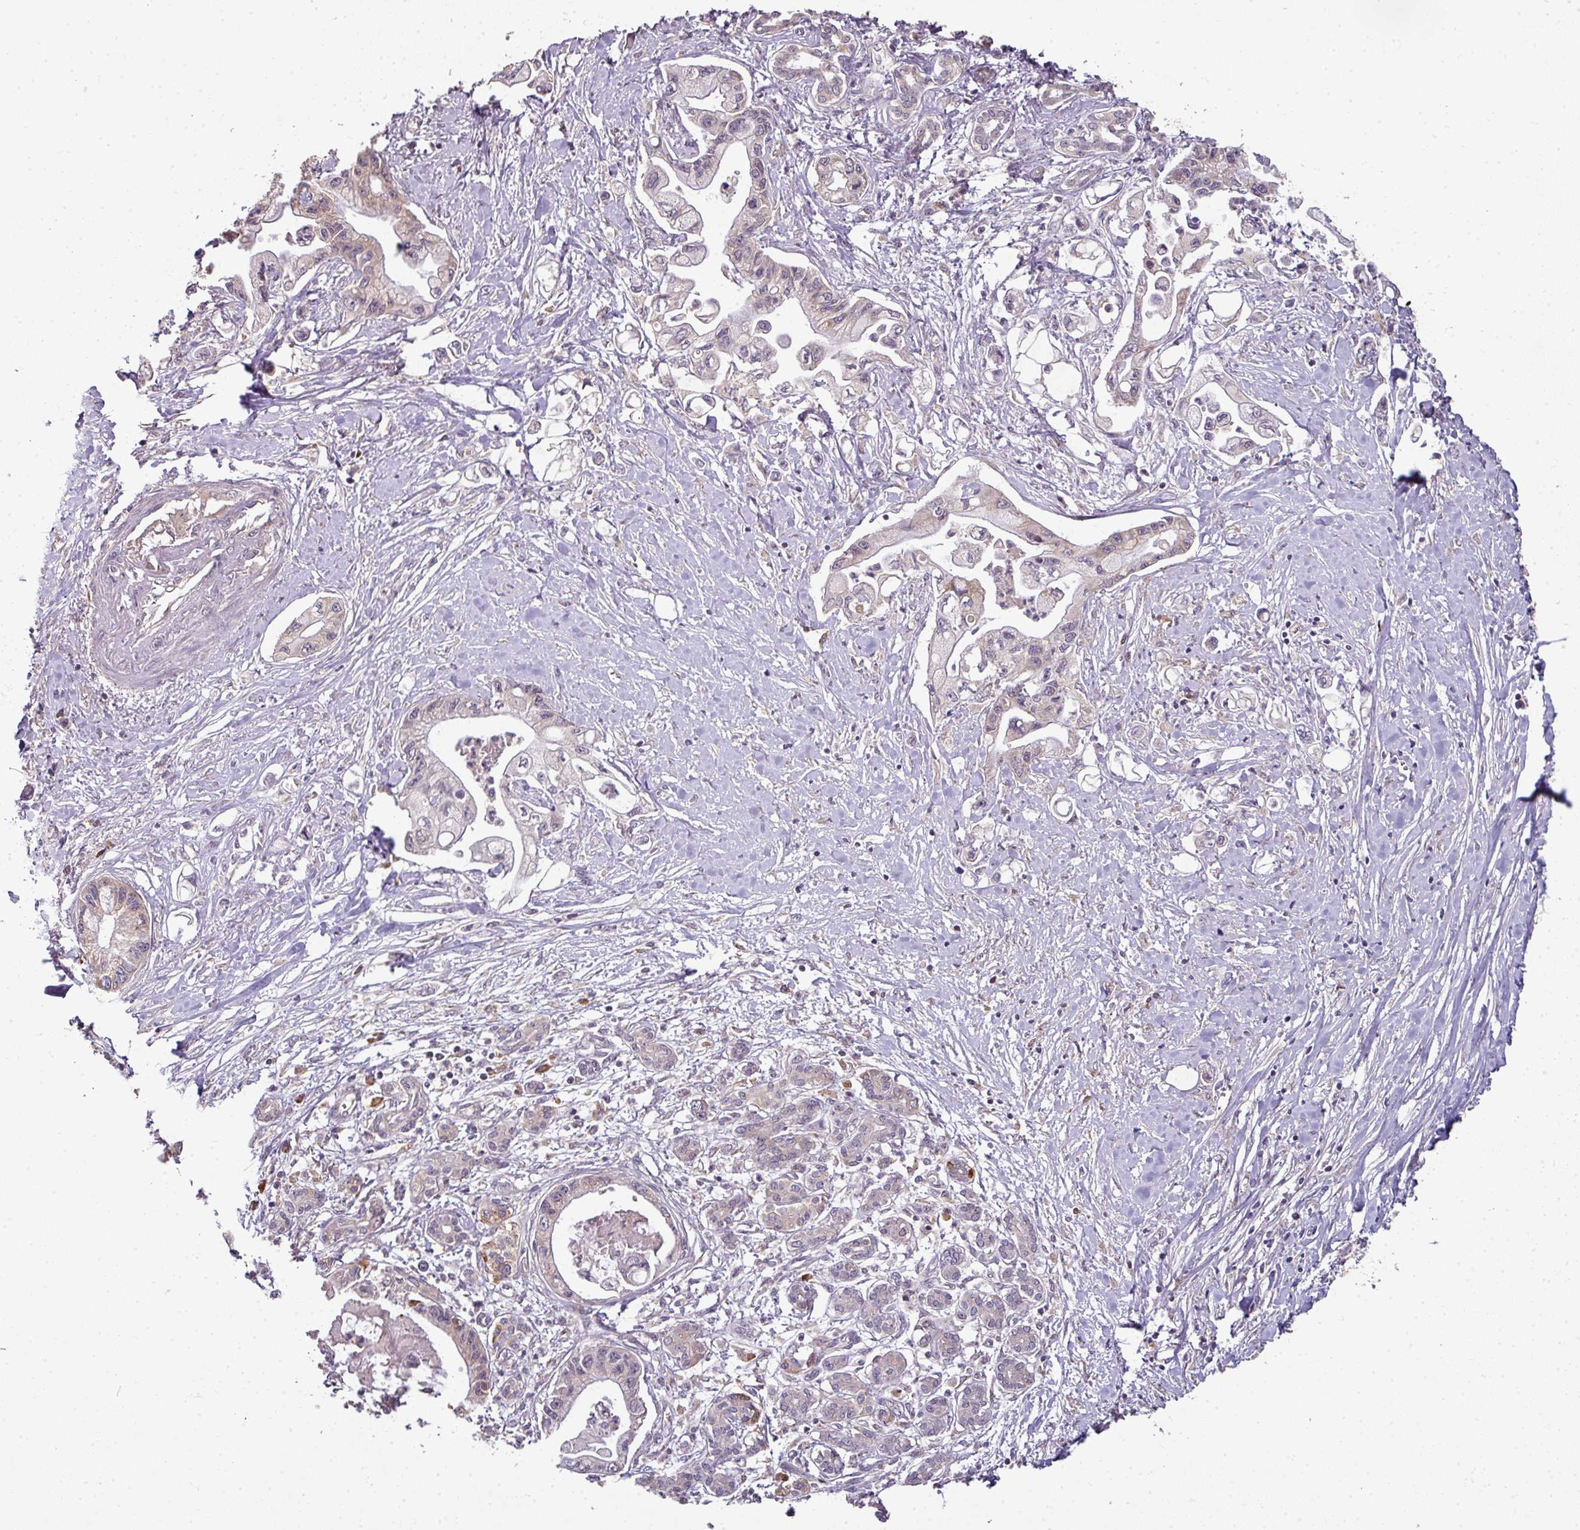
{"staining": {"intensity": "weak", "quantity": "<25%", "location": "cytoplasmic/membranous"}, "tissue": "pancreatic cancer", "cell_type": "Tumor cells", "image_type": "cancer", "snomed": [{"axis": "morphology", "description": "Adenocarcinoma, NOS"}, {"axis": "topography", "description": "Pancreas"}], "caption": "Human pancreatic cancer (adenocarcinoma) stained for a protein using IHC demonstrates no staining in tumor cells.", "gene": "SPCS3", "patient": {"sex": "male", "age": 61}}